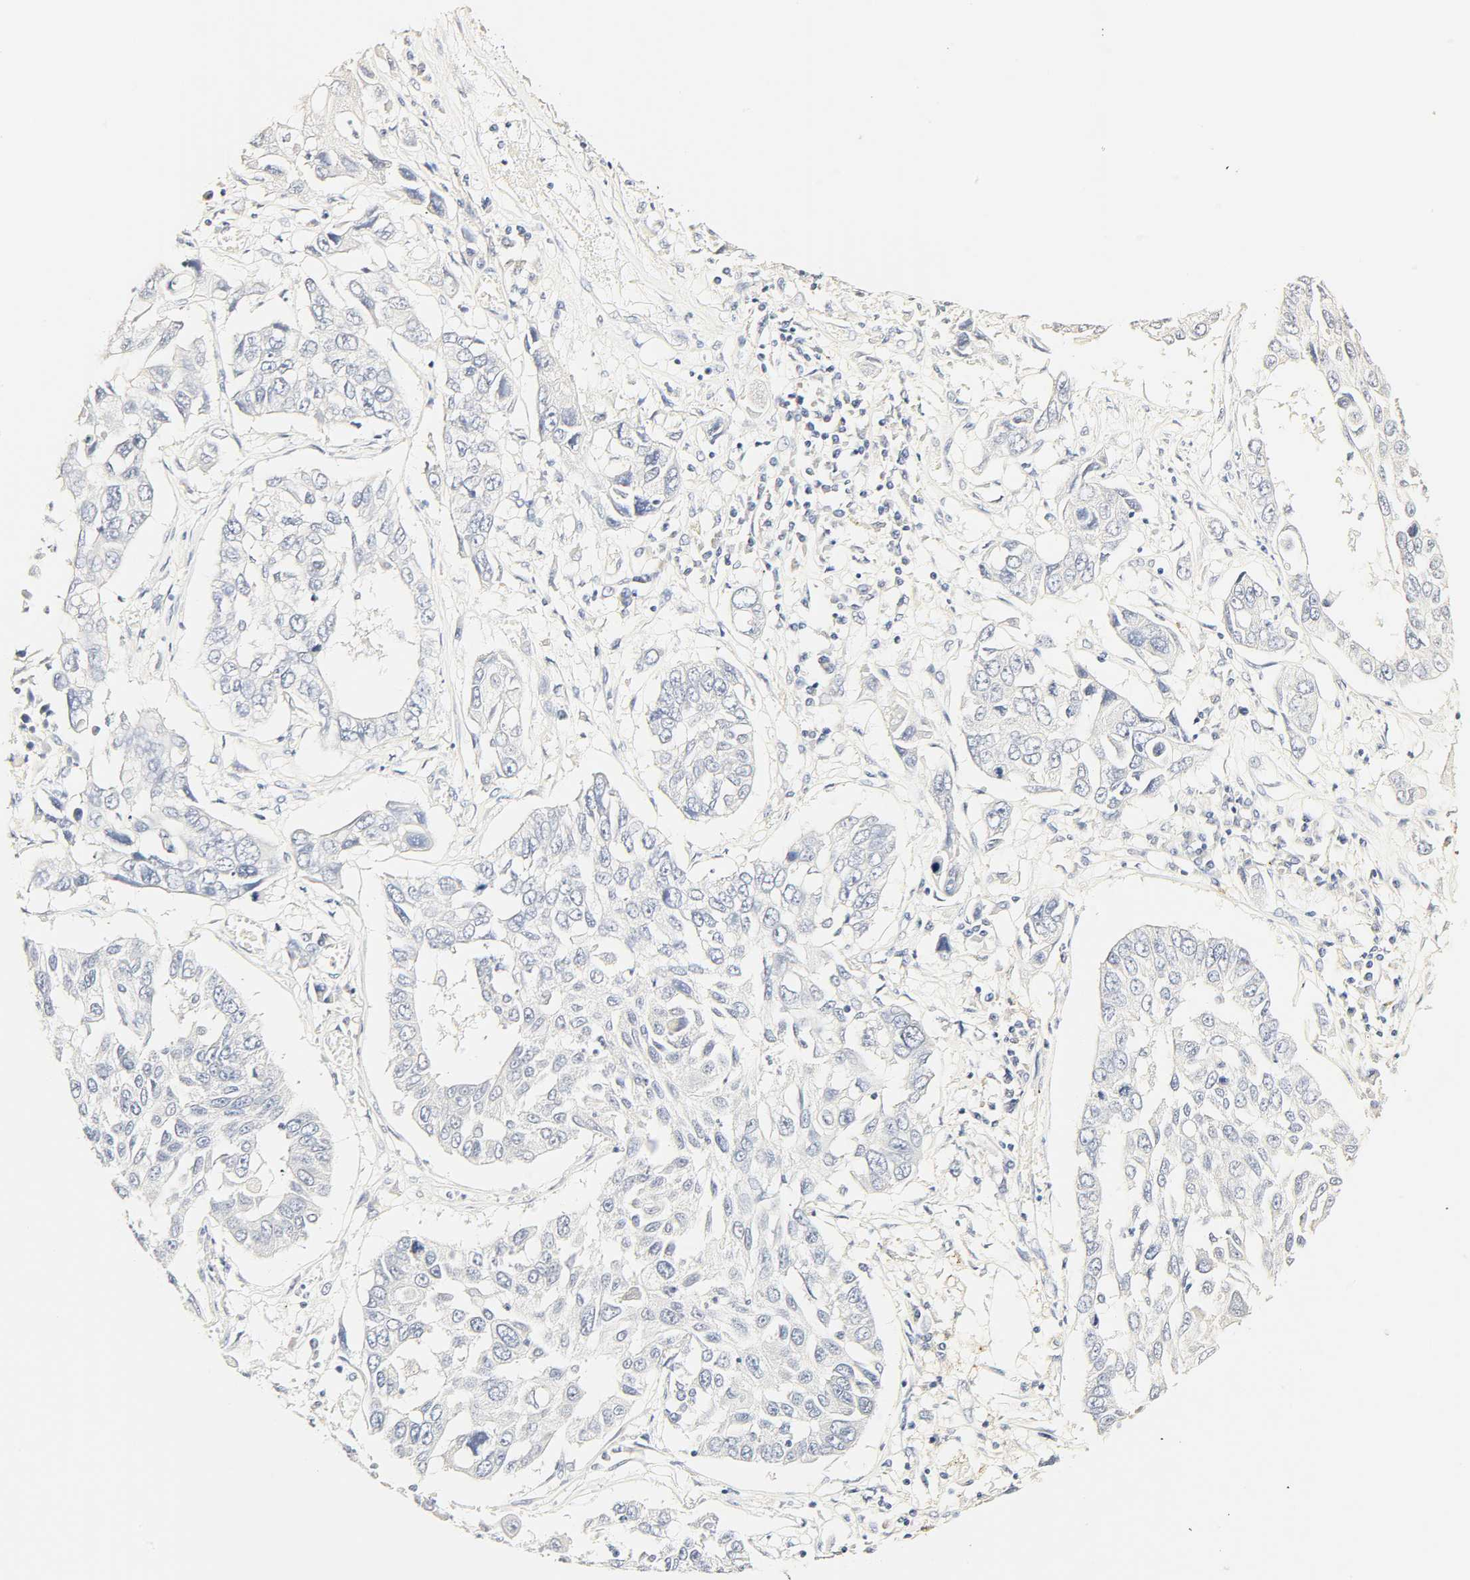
{"staining": {"intensity": "negative", "quantity": "none", "location": "none"}, "tissue": "lung cancer", "cell_type": "Tumor cells", "image_type": "cancer", "snomed": [{"axis": "morphology", "description": "Squamous cell carcinoma, NOS"}, {"axis": "topography", "description": "Lung"}], "caption": "This photomicrograph is of squamous cell carcinoma (lung) stained with IHC to label a protein in brown with the nuclei are counter-stained blue. There is no expression in tumor cells. The staining is performed using DAB (3,3'-diaminobenzidine) brown chromogen with nuclei counter-stained in using hematoxylin.", "gene": "SLCO1B3", "patient": {"sex": "male", "age": 71}}